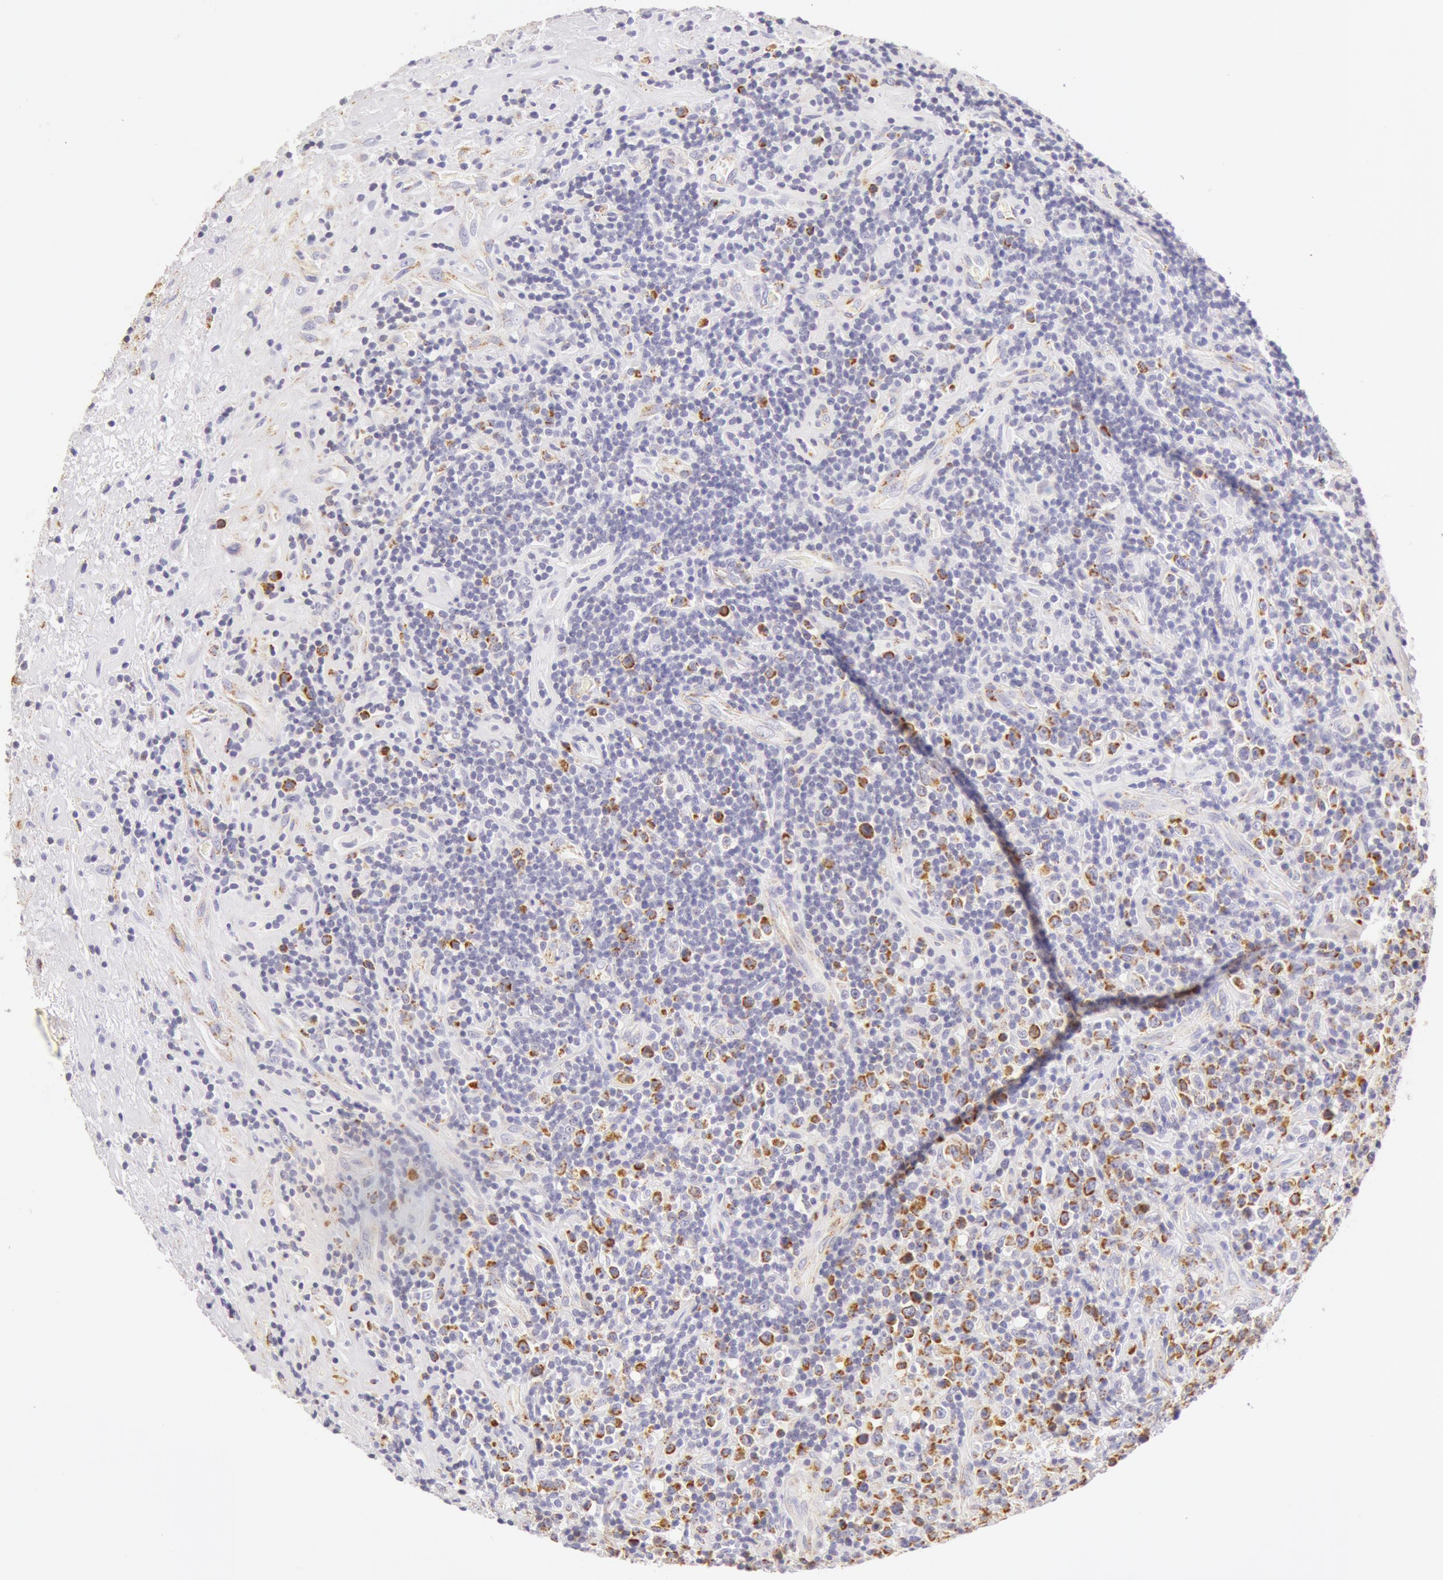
{"staining": {"intensity": "moderate", "quantity": "<25%", "location": "cytoplasmic/membranous"}, "tissue": "lymphoma", "cell_type": "Tumor cells", "image_type": "cancer", "snomed": [{"axis": "morphology", "description": "Hodgkin's disease, NOS"}, {"axis": "topography", "description": "Lymph node"}], "caption": "Hodgkin's disease stained for a protein displays moderate cytoplasmic/membranous positivity in tumor cells.", "gene": "ATP5F1B", "patient": {"sex": "male", "age": 46}}